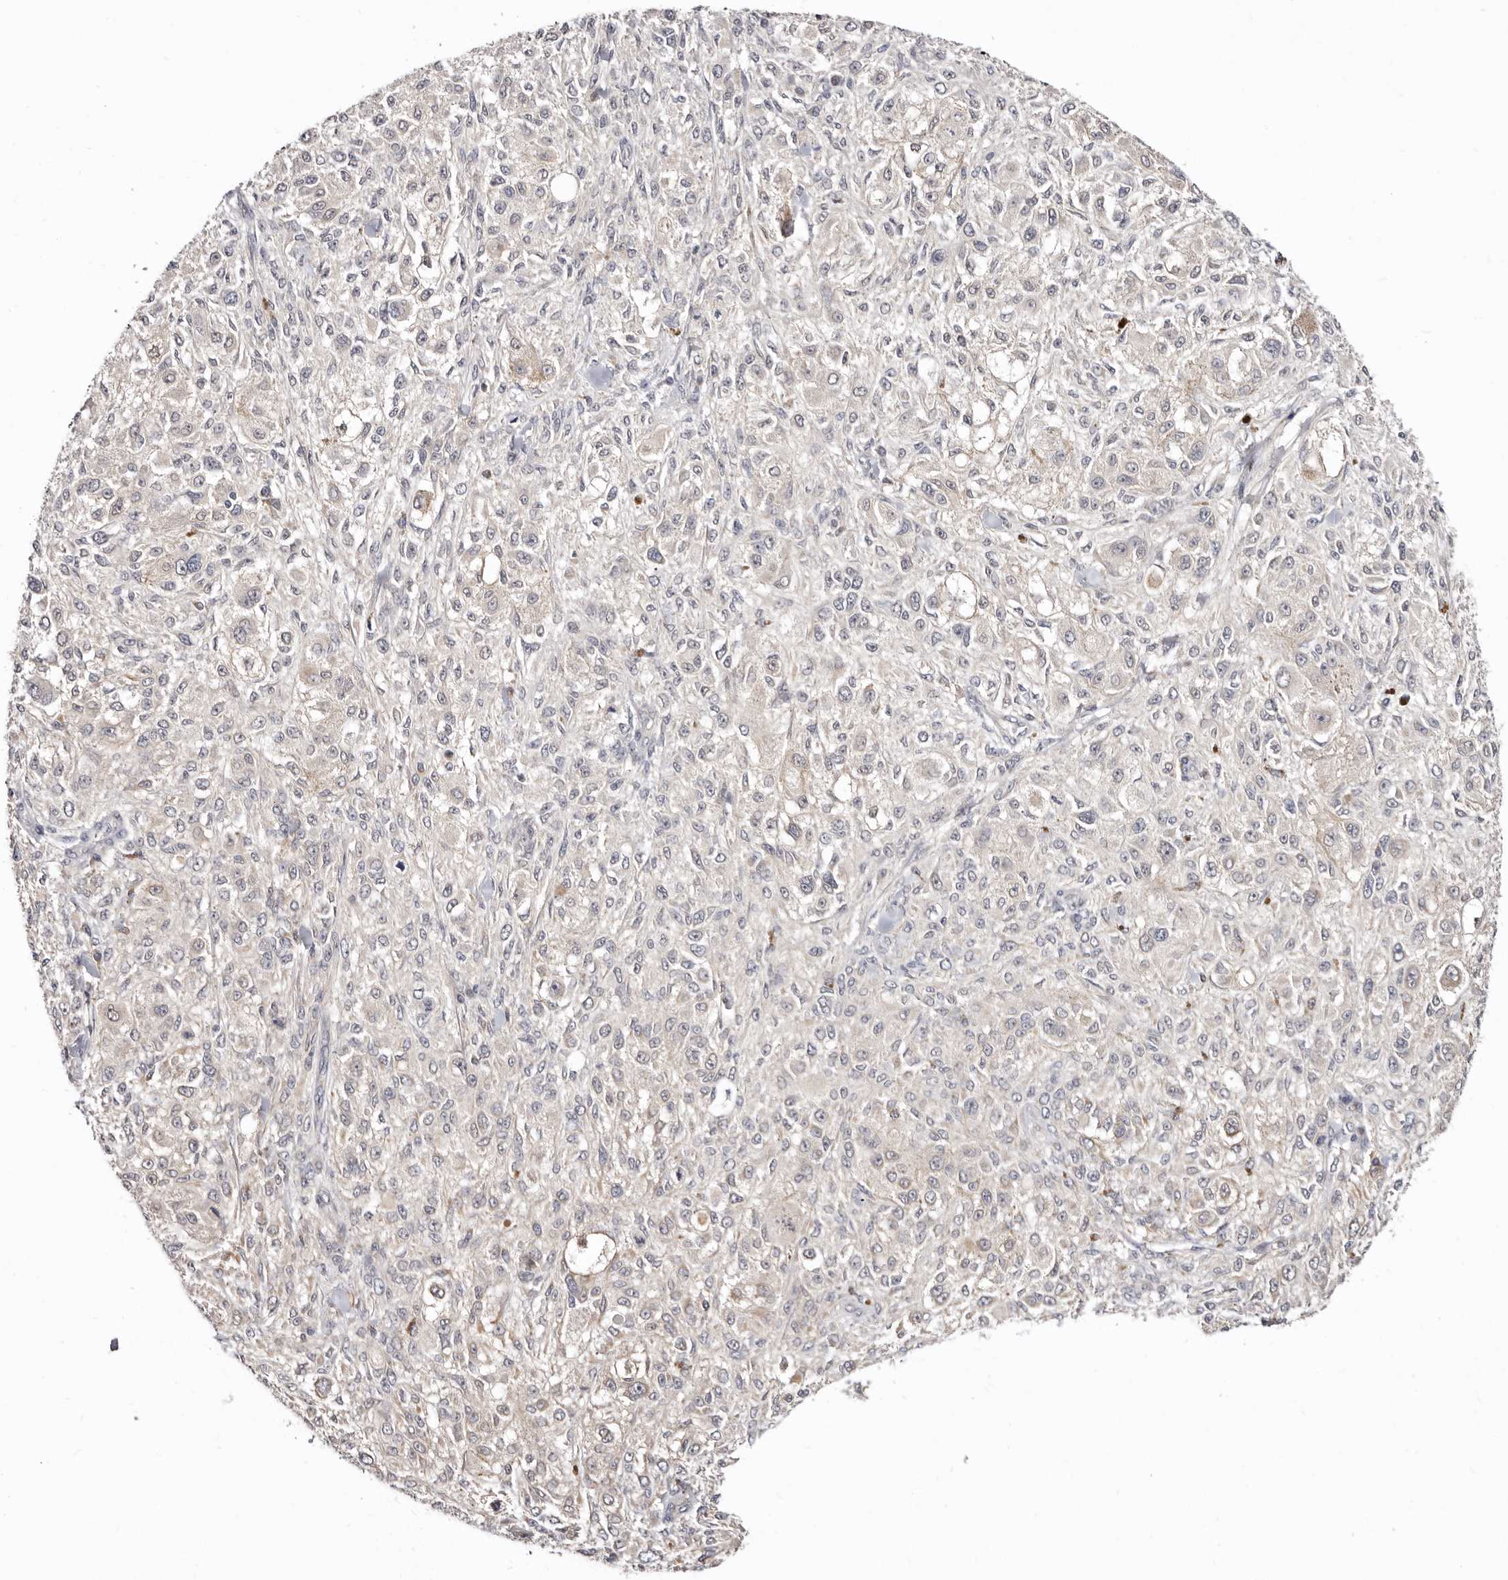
{"staining": {"intensity": "moderate", "quantity": "<25%", "location": "cytoplasmic/membranous"}, "tissue": "melanoma", "cell_type": "Tumor cells", "image_type": "cancer", "snomed": [{"axis": "morphology", "description": "Necrosis, NOS"}, {"axis": "morphology", "description": "Malignant melanoma, NOS"}, {"axis": "topography", "description": "Skin"}], "caption": "IHC micrograph of neoplastic tissue: melanoma stained using immunohistochemistry reveals low levels of moderate protein expression localized specifically in the cytoplasmic/membranous of tumor cells, appearing as a cytoplasmic/membranous brown color.", "gene": "KLHL4", "patient": {"sex": "female", "age": 87}}